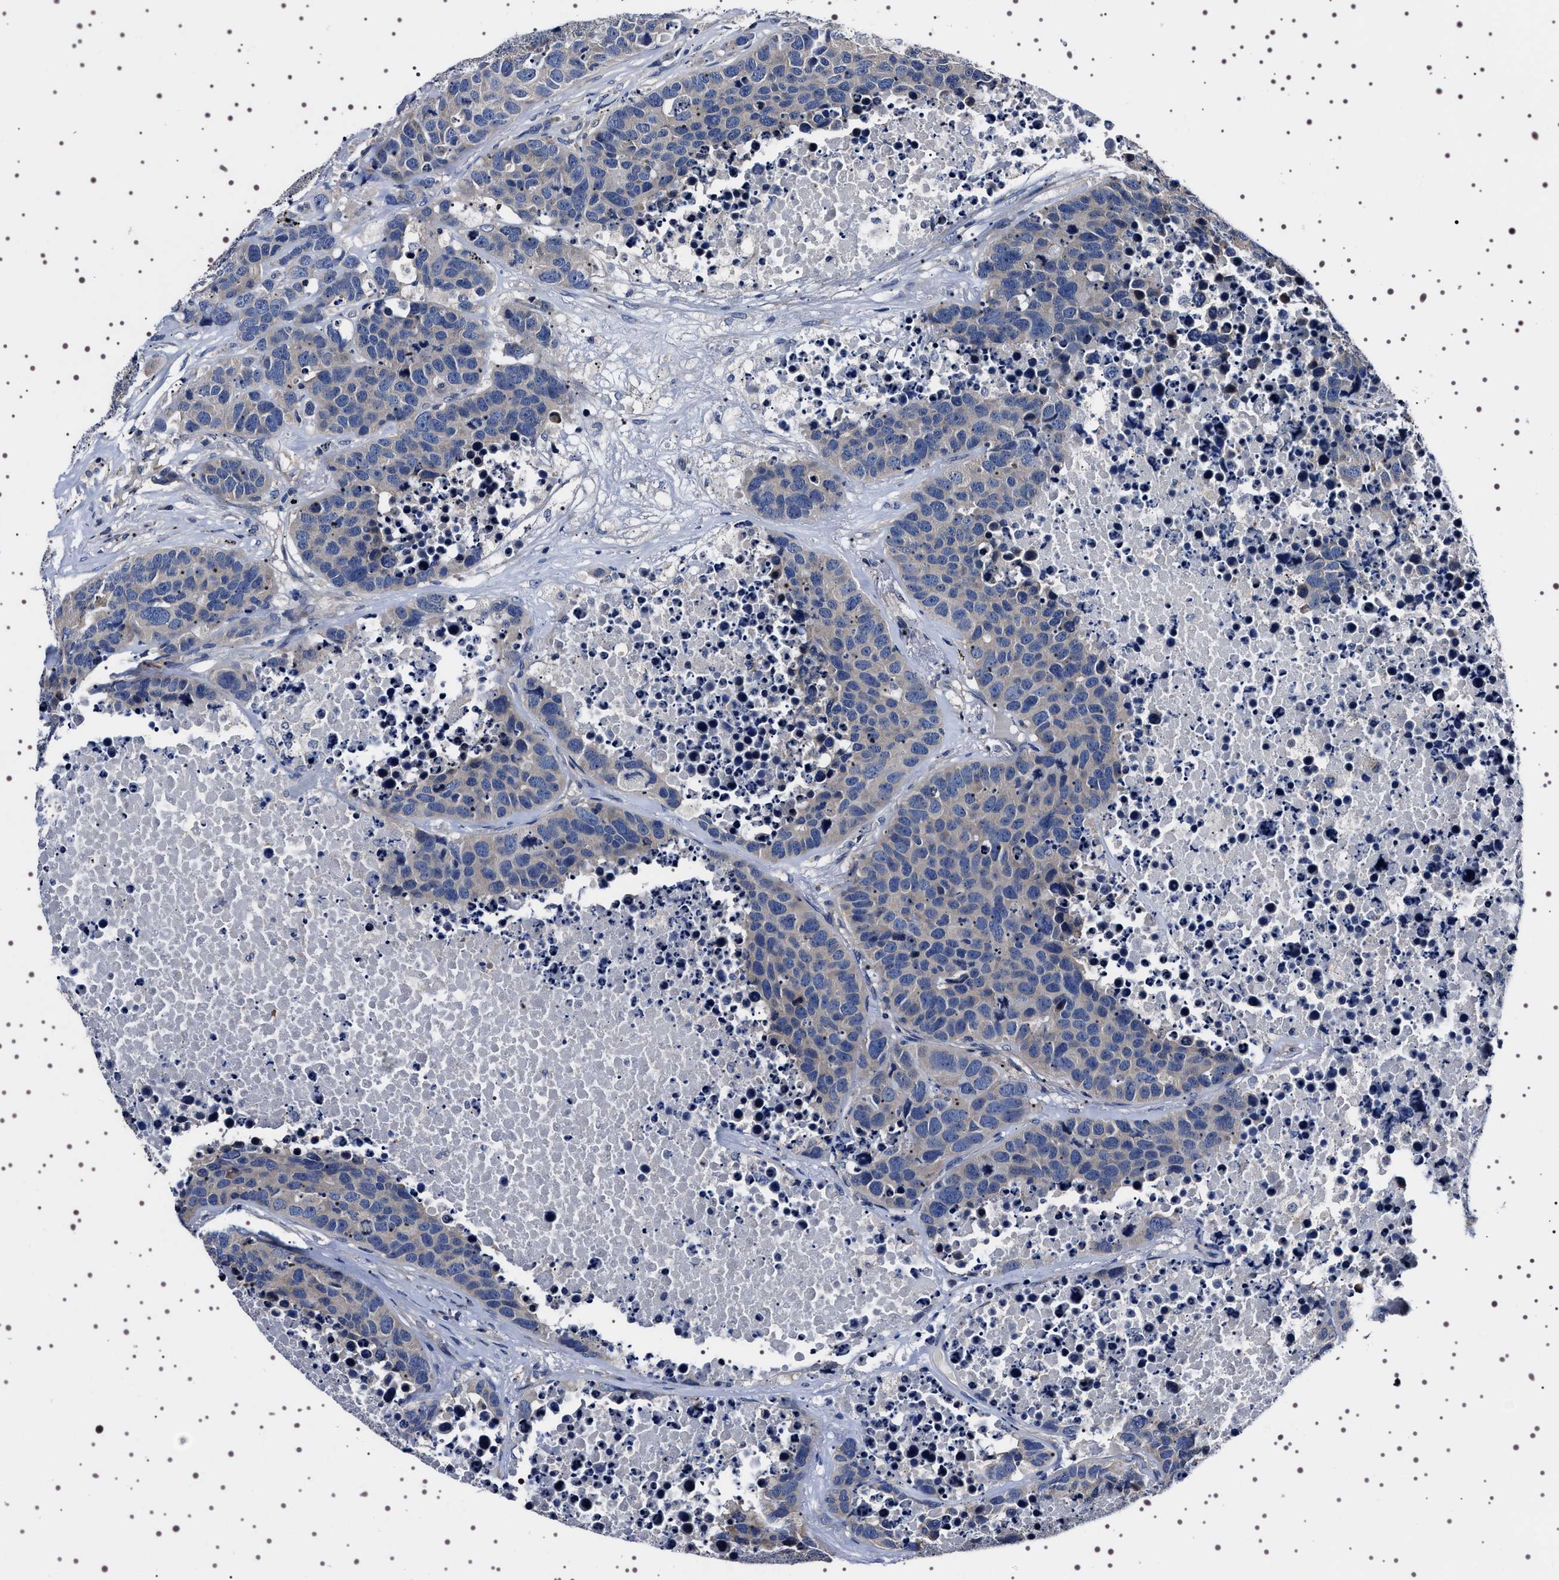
{"staining": {"intensity": "weak", "quantity": "<25%", "location": "cytoplasmic/membranous"}, "tissue": "carcinoid", "cell_type": "Tumor cells", "image_type": "cancer", "snomed": [{"axis": "morphology", "description": "Carcinoid, malignant, NOS"}, {"axis": "topography", "description": "Lung"}], "caption": "Tumor cells show no significant staining in carcinoid.", "gene": "TARBP1", "patient": {"sex": "male", "age": 60}}